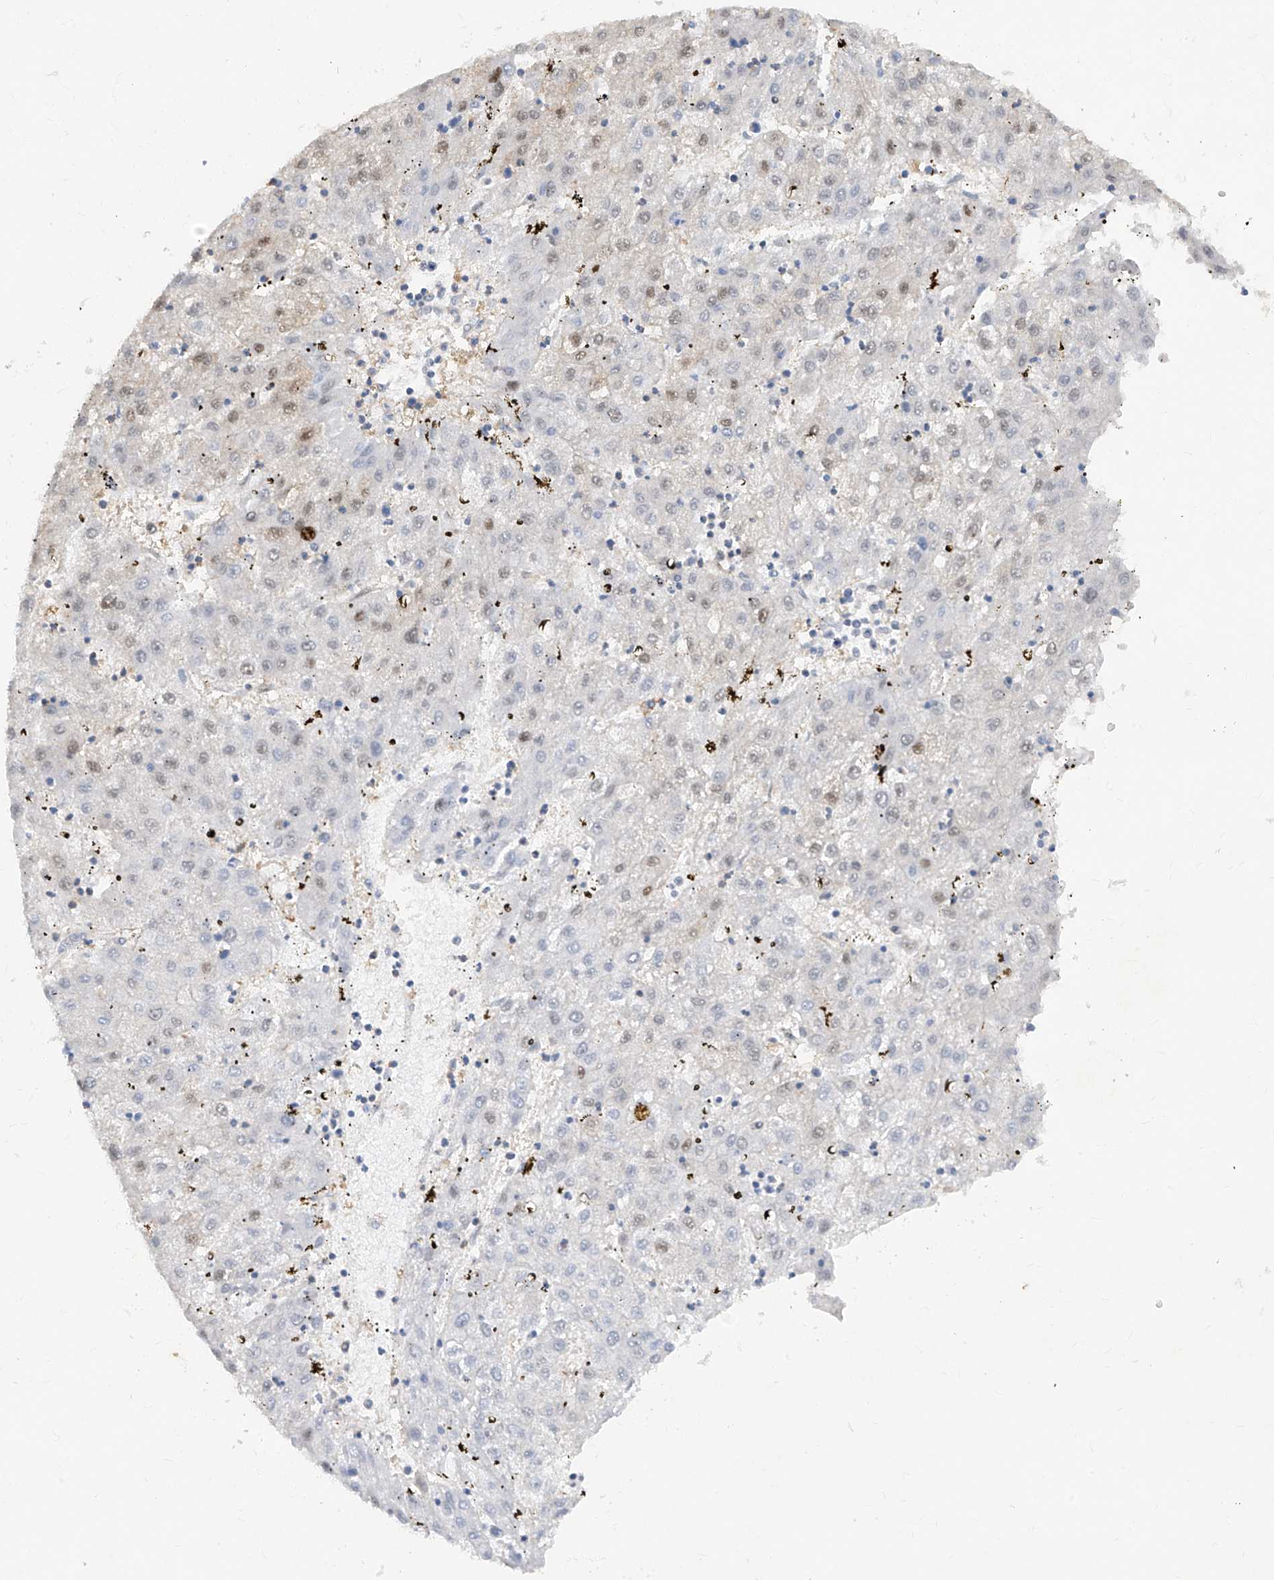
{"staining": {"intensity": "weak", "quantity": "<25%", "location": "nuclear"}, "tissue": "liver cancer", "cell_type": "Tumor cells", "image_type": "cancer", "snomed": [{"axis": "morphology", "description": "Carcinoma, Hepatocellular, NOS"}, {"axis": "topography", "description": "Liver"}], "caption": "Immunohistochemistry photomicrograph of human liver cancer (hepatocellular carcinoma) stained for a protein (brown), which demonstrates no staining in tumor cells.", "gene": "ZNF358", "patient": {"sex": "male", "age": 72}}